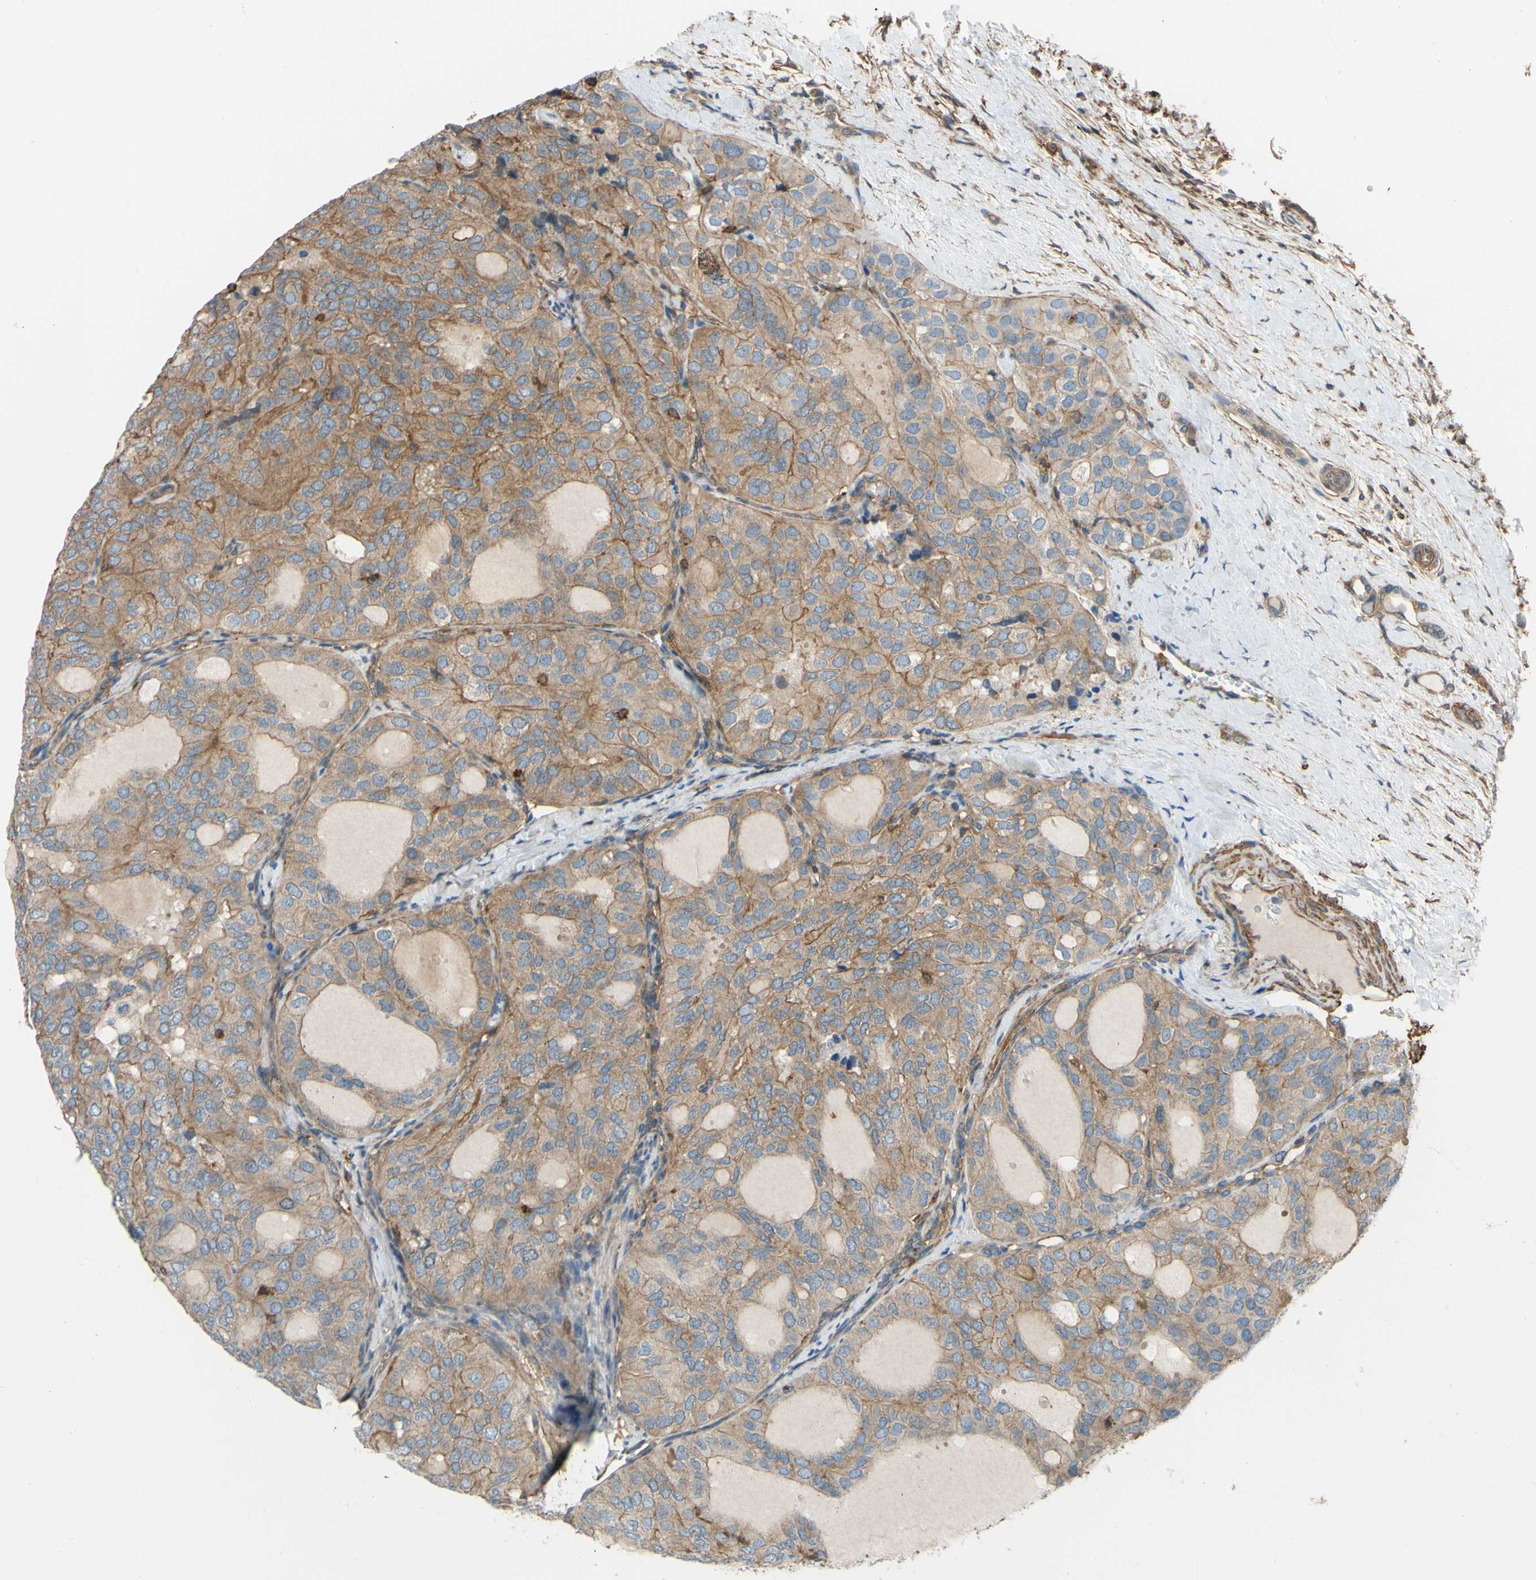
{"staining": {"intensity": "moderate", "quantity": "25%-75%", "location": "cytoplasmic/membranous"}, "tissue": "thyroid cancer", "cell_type": "Tumor cells", "image_type": "cancer", "snomed": [{"axis": "morphology", "description": "Follicular adenoma carcinoma, NOS"}, {"axis": "topography", "description": "Thyroid gland"}], "caption": "The immunohistochemical stain shows moderate cytoplasmic/membranous staining in tumor cells of thyroid cancer (follicular adenoma carcinoma) tissue. (brown staining indicates protein expression, while blue staining denotes nuclei).", "gene": "ADD3", "patient": {"sex": "male", "age": 75}}